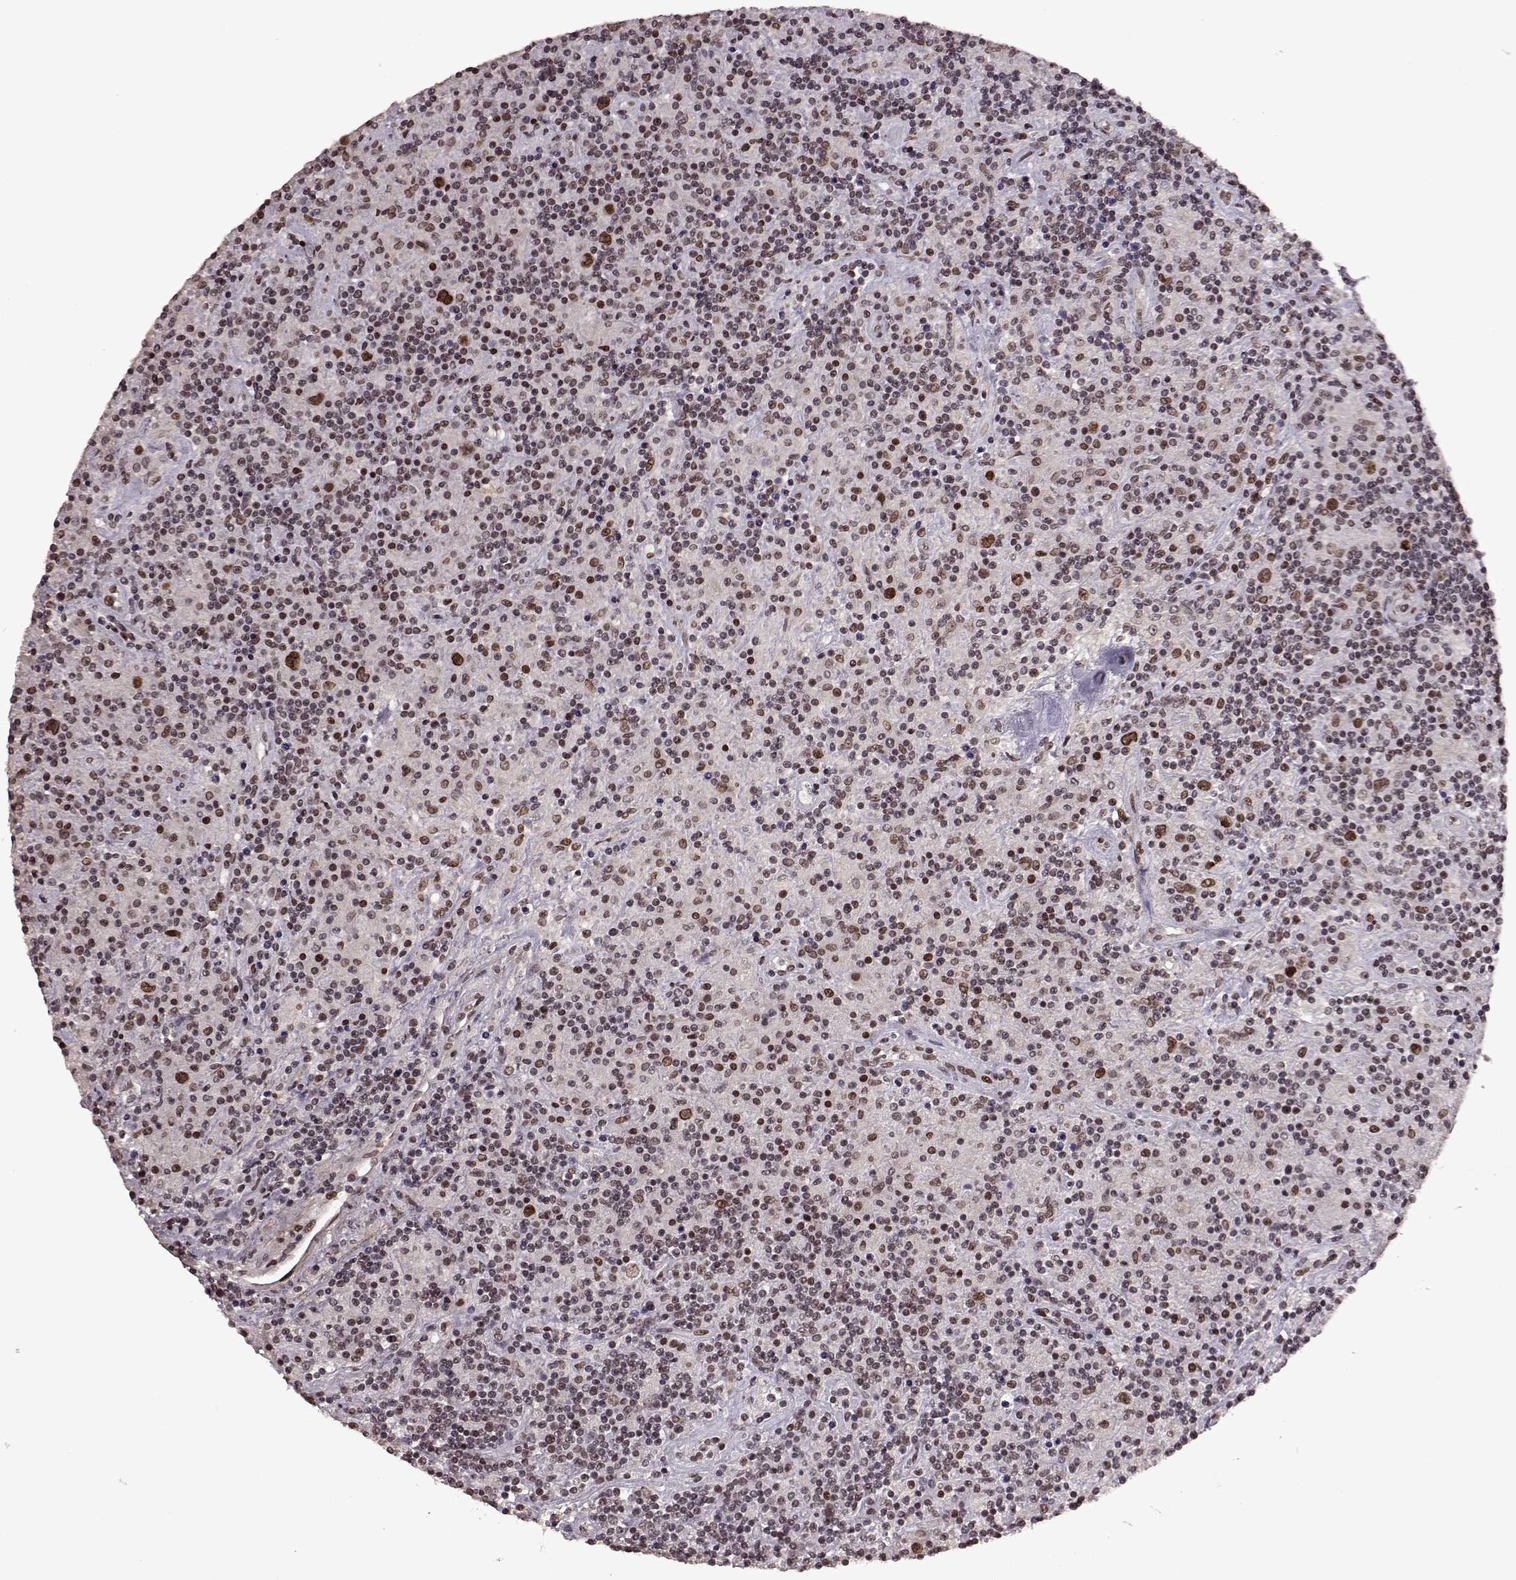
{"staining": {"intensity": "strong", "quantity": ">75%", "location": "nuclear"}, "tissue": "lymphoma", "cell_type": "Tumor cells", "image_type": "cancer", "snomed": [{"axis": "morphology", "description": "Hodgkin's disease, NOS"}, {"axis": "topography", "description": "Lymph node"}], "caption": "The immunohistochemical stain labels strong nuclear positivity in tumor cells of Hodgkin's disease tissue. Using DAB (brown) and hematoxylin (blue) stains, captured at high magnification using brightfield microscopy.", "gene": "RRAGD", "patient": {"sex": "male", "age": 70}}